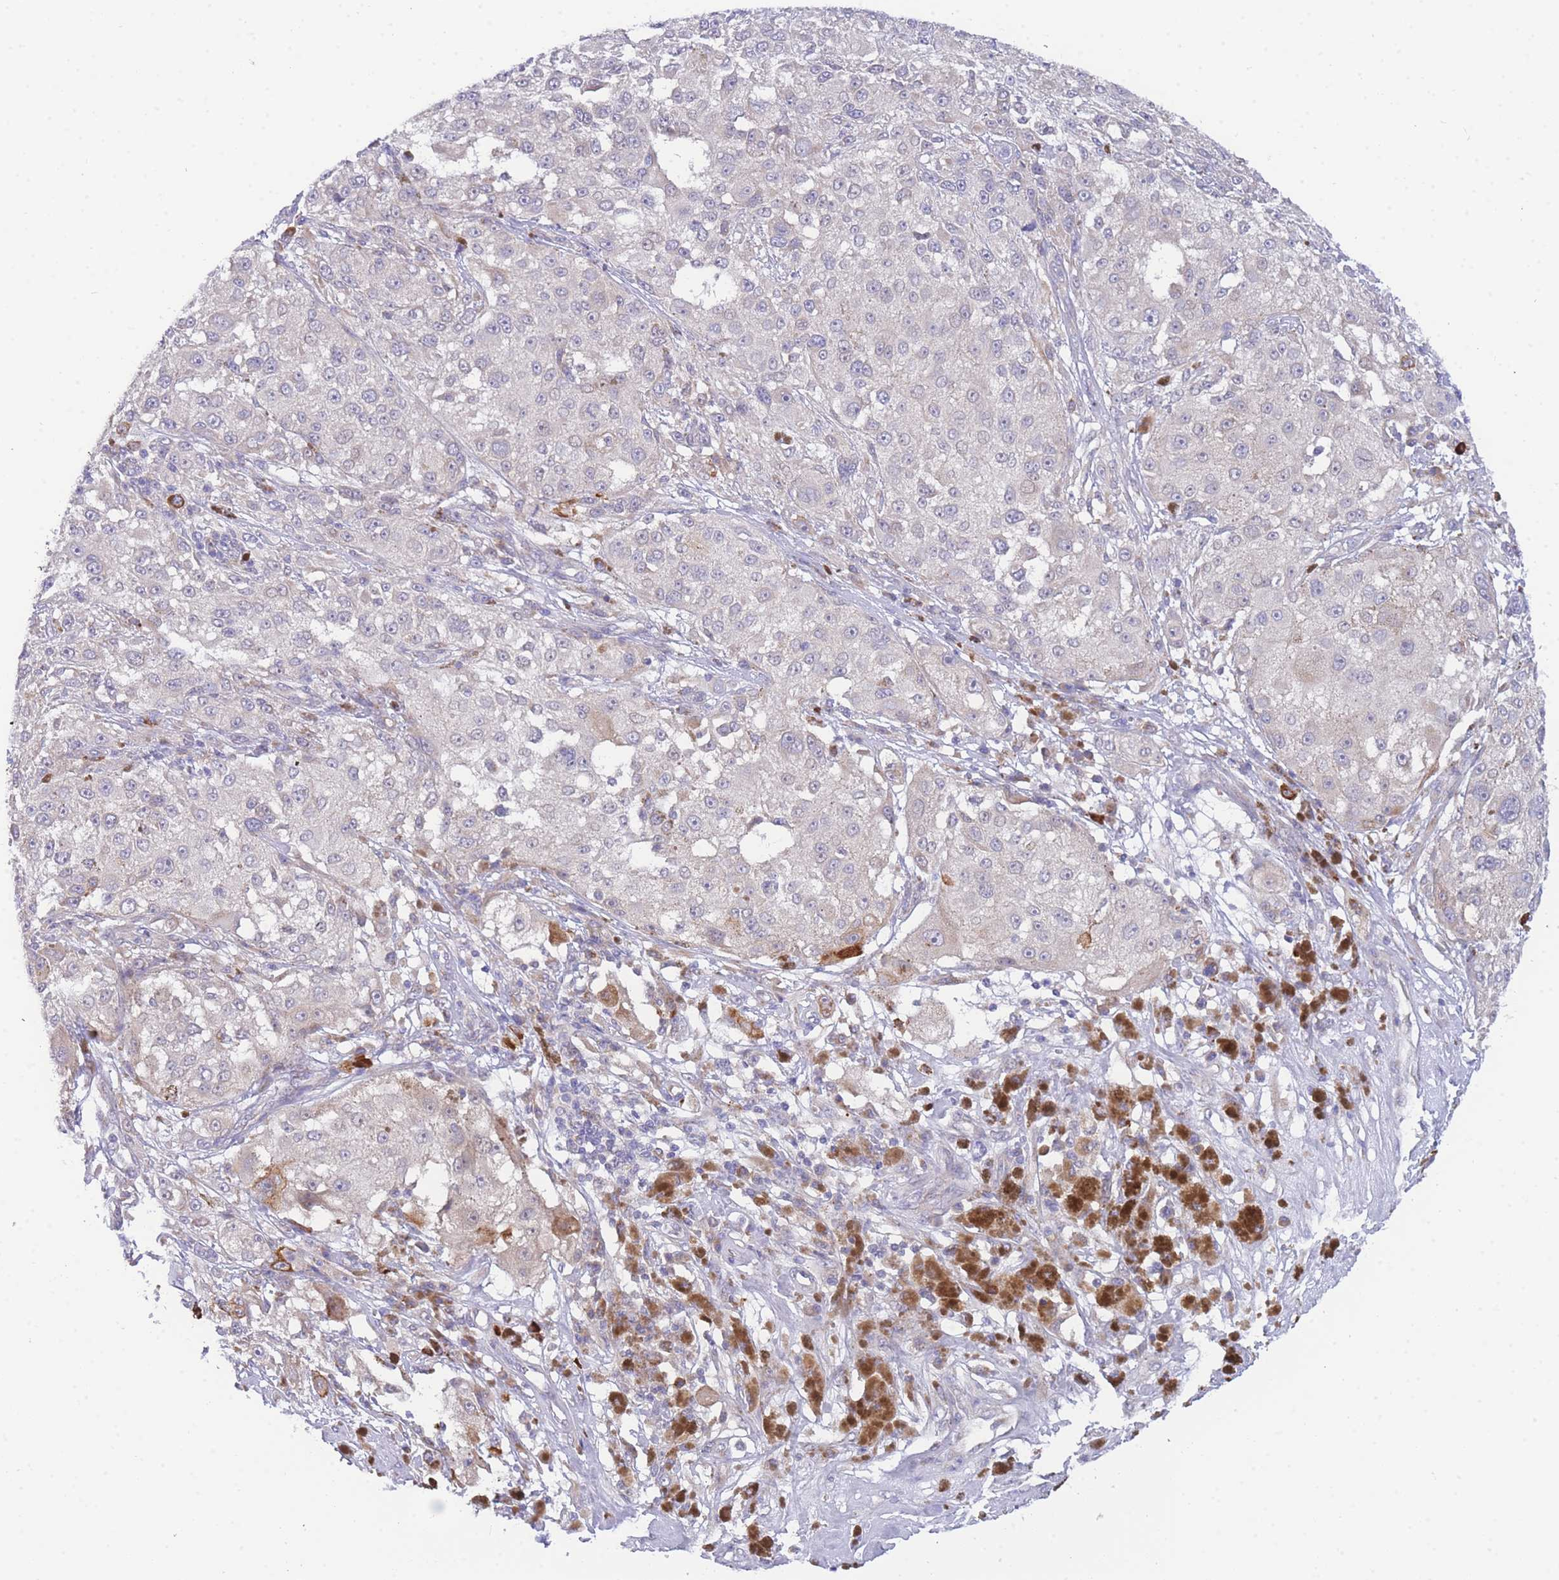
{"staining": {"intensity": "weak", "quantity": "<25%", "location": "cytoplasmic/membranous"}, "tissue": "melanoma", "cell_type": "Tumor cells", "image_type": "cancer", "snomed": [{"axis": "morphology", "description": "Necrosis, NOS"}, {"axis": "morphology", "description": "Malignant melanoma, NOS"}, {"axis": "topography", "description": "Skin"}], "caption": "A micrograph of malignant melanoma stained for a protein shows no brown staining in tumor cells. Nuclei are stained in blue.", "gene": "ZNF510", "patient": {"sex": "female", "age": 87}}